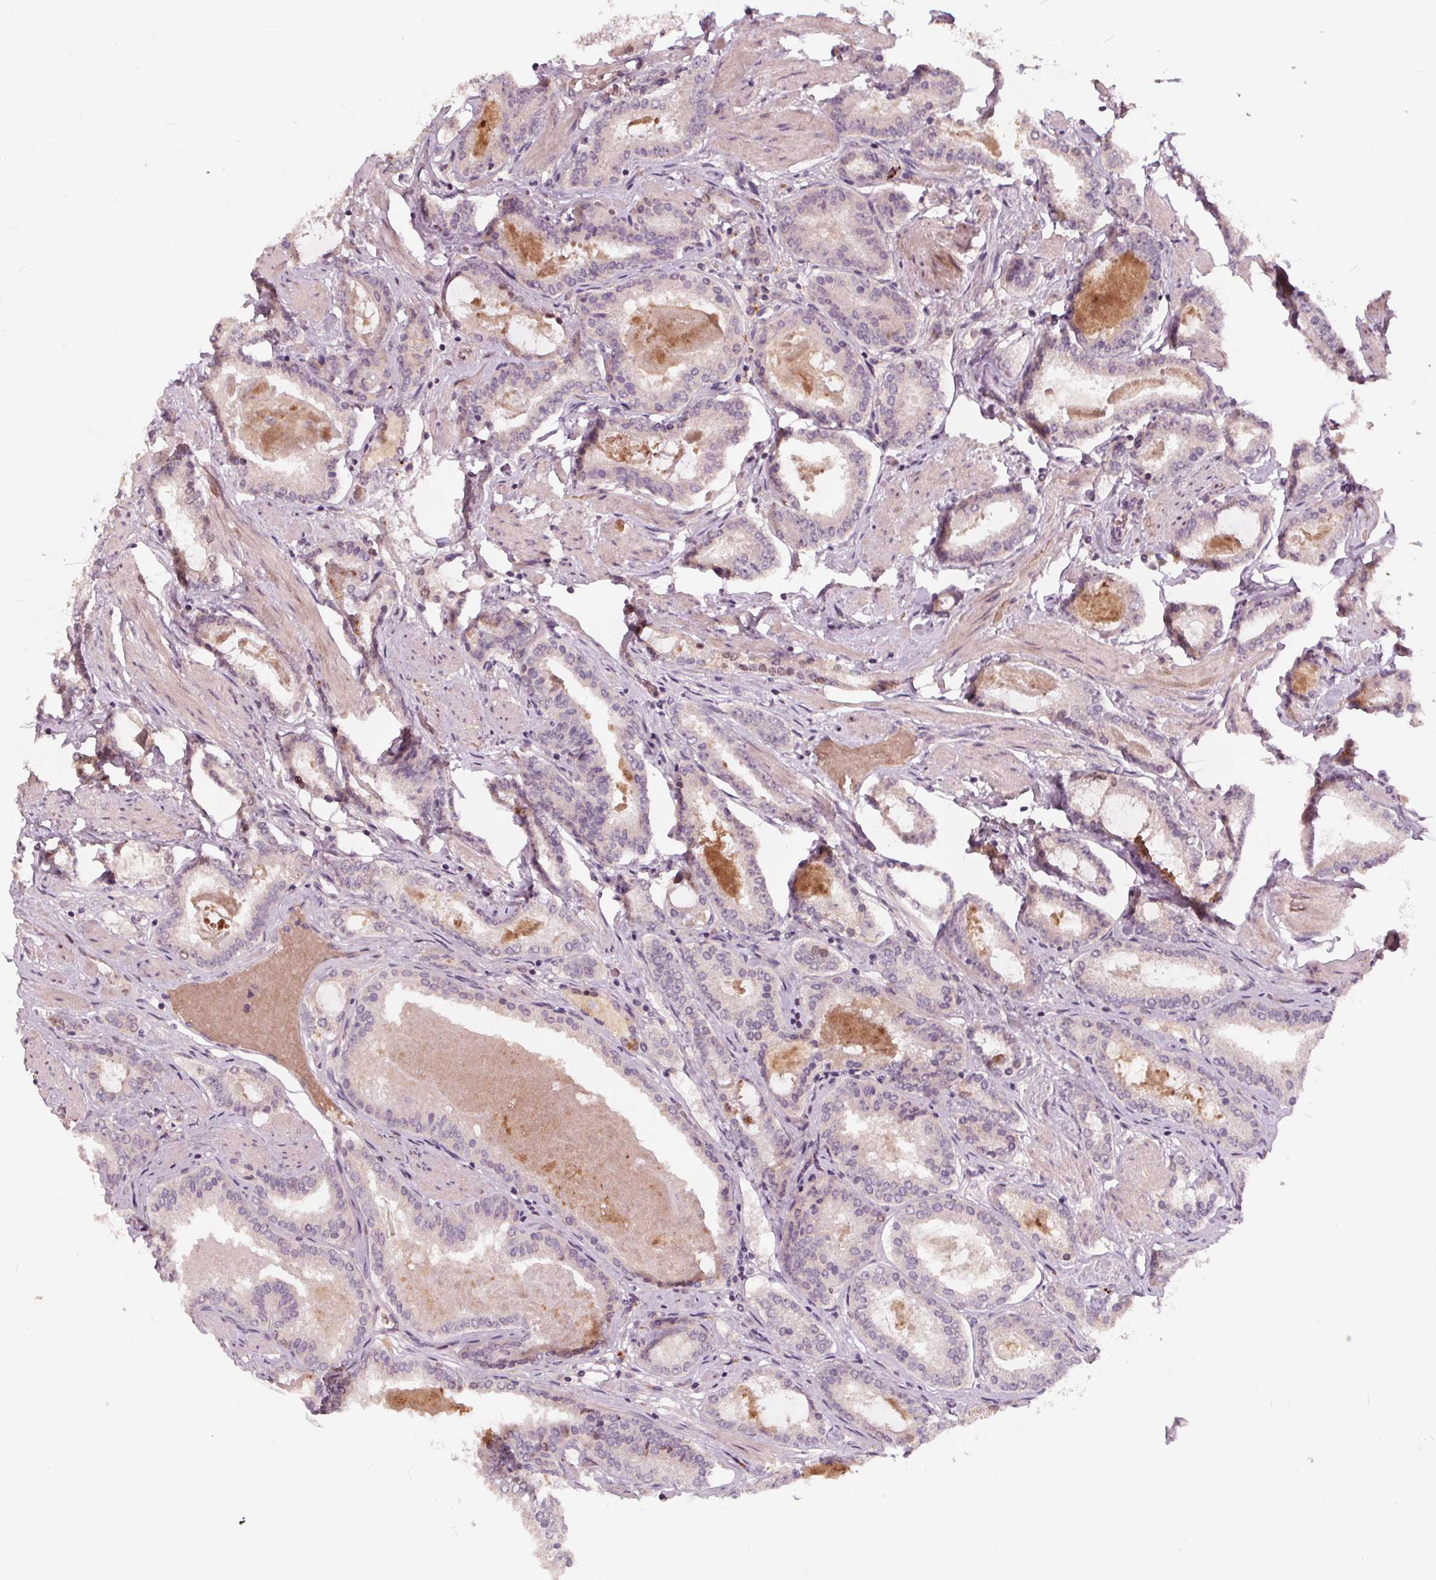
{"staining": {"intensity": "negative", "quantity": "none", "location": "none"}, "tissue": "prostate cancer", "cell_type": "Tumor cells", "image_type": "cancer", "snomed": [{"axis": "morphology", "description": "Adenocarcinoma, High grade"}, {"axis": "topography", "description": "Prostate"}], "caption": "High-grade adenocarcinoma (prostate) was stained to show a protein in brown. There is no significant positivity in tumor cells.", "gene": "IPO13", "patient": {"sex": "male", "age": 63}}